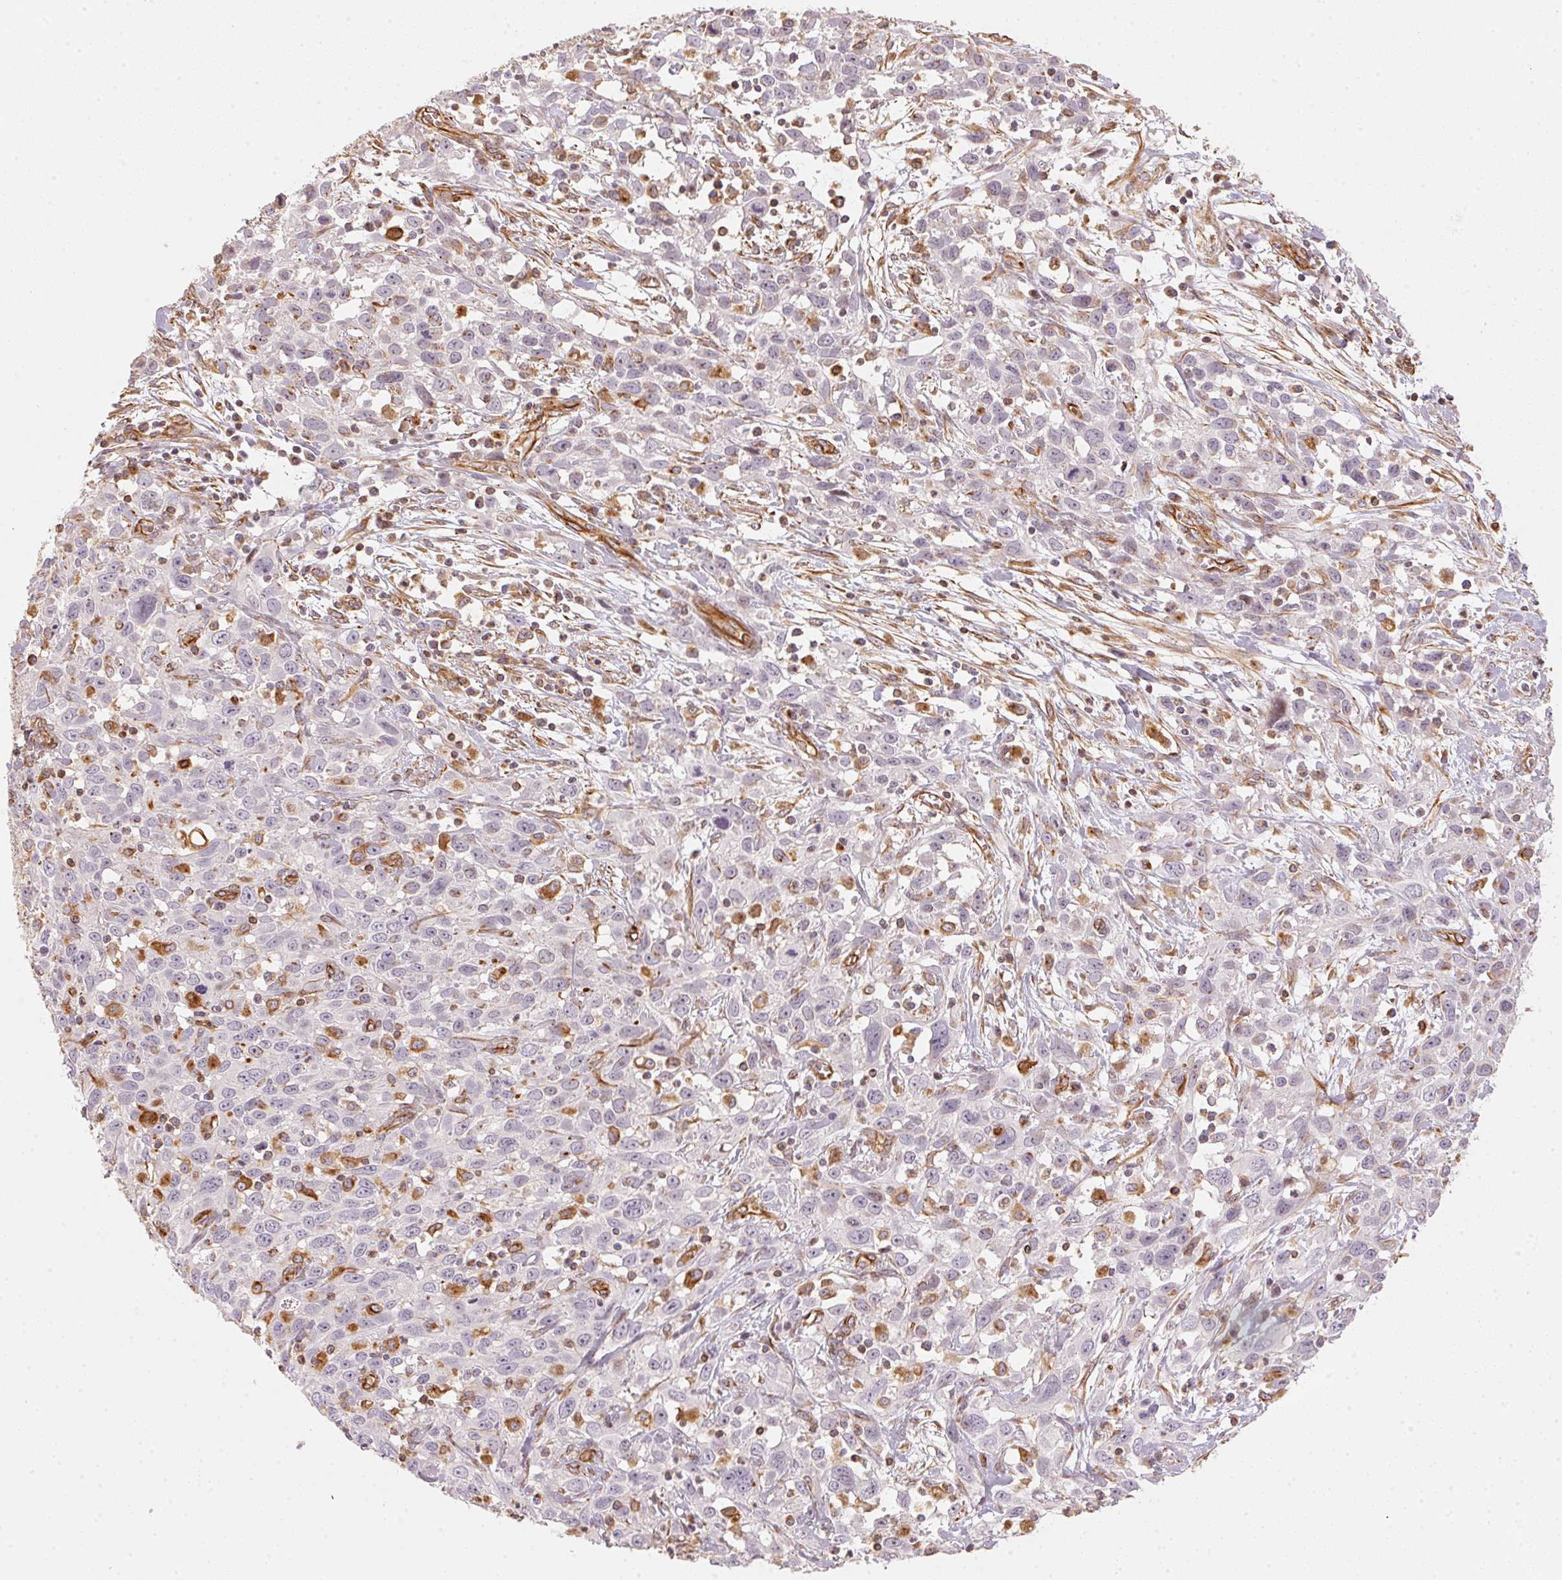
{"staining": {"intensity": "moderate", "quantity": "<25%", "location": "cytoplasmic/membranous"}, "tissue": "cervical cancer", "cell_type": "Tumor cells", "image_type": "cancer", "snomed": [{"axis": "morphology", "description": "Squamous cell carcinoma, NOS"}, {"axis": "topography", "description": "Cervix"}], "caption": "A photomicrograph showing moderate cytoplasmic/membranous positivity in about <25% of tumor cells in cervical cancer (squamous cell carcinoma), as visualized by brown immunohistochemical staining.", "gene": "FOXR2", "patient": {"sex": "female", "age": 38}}